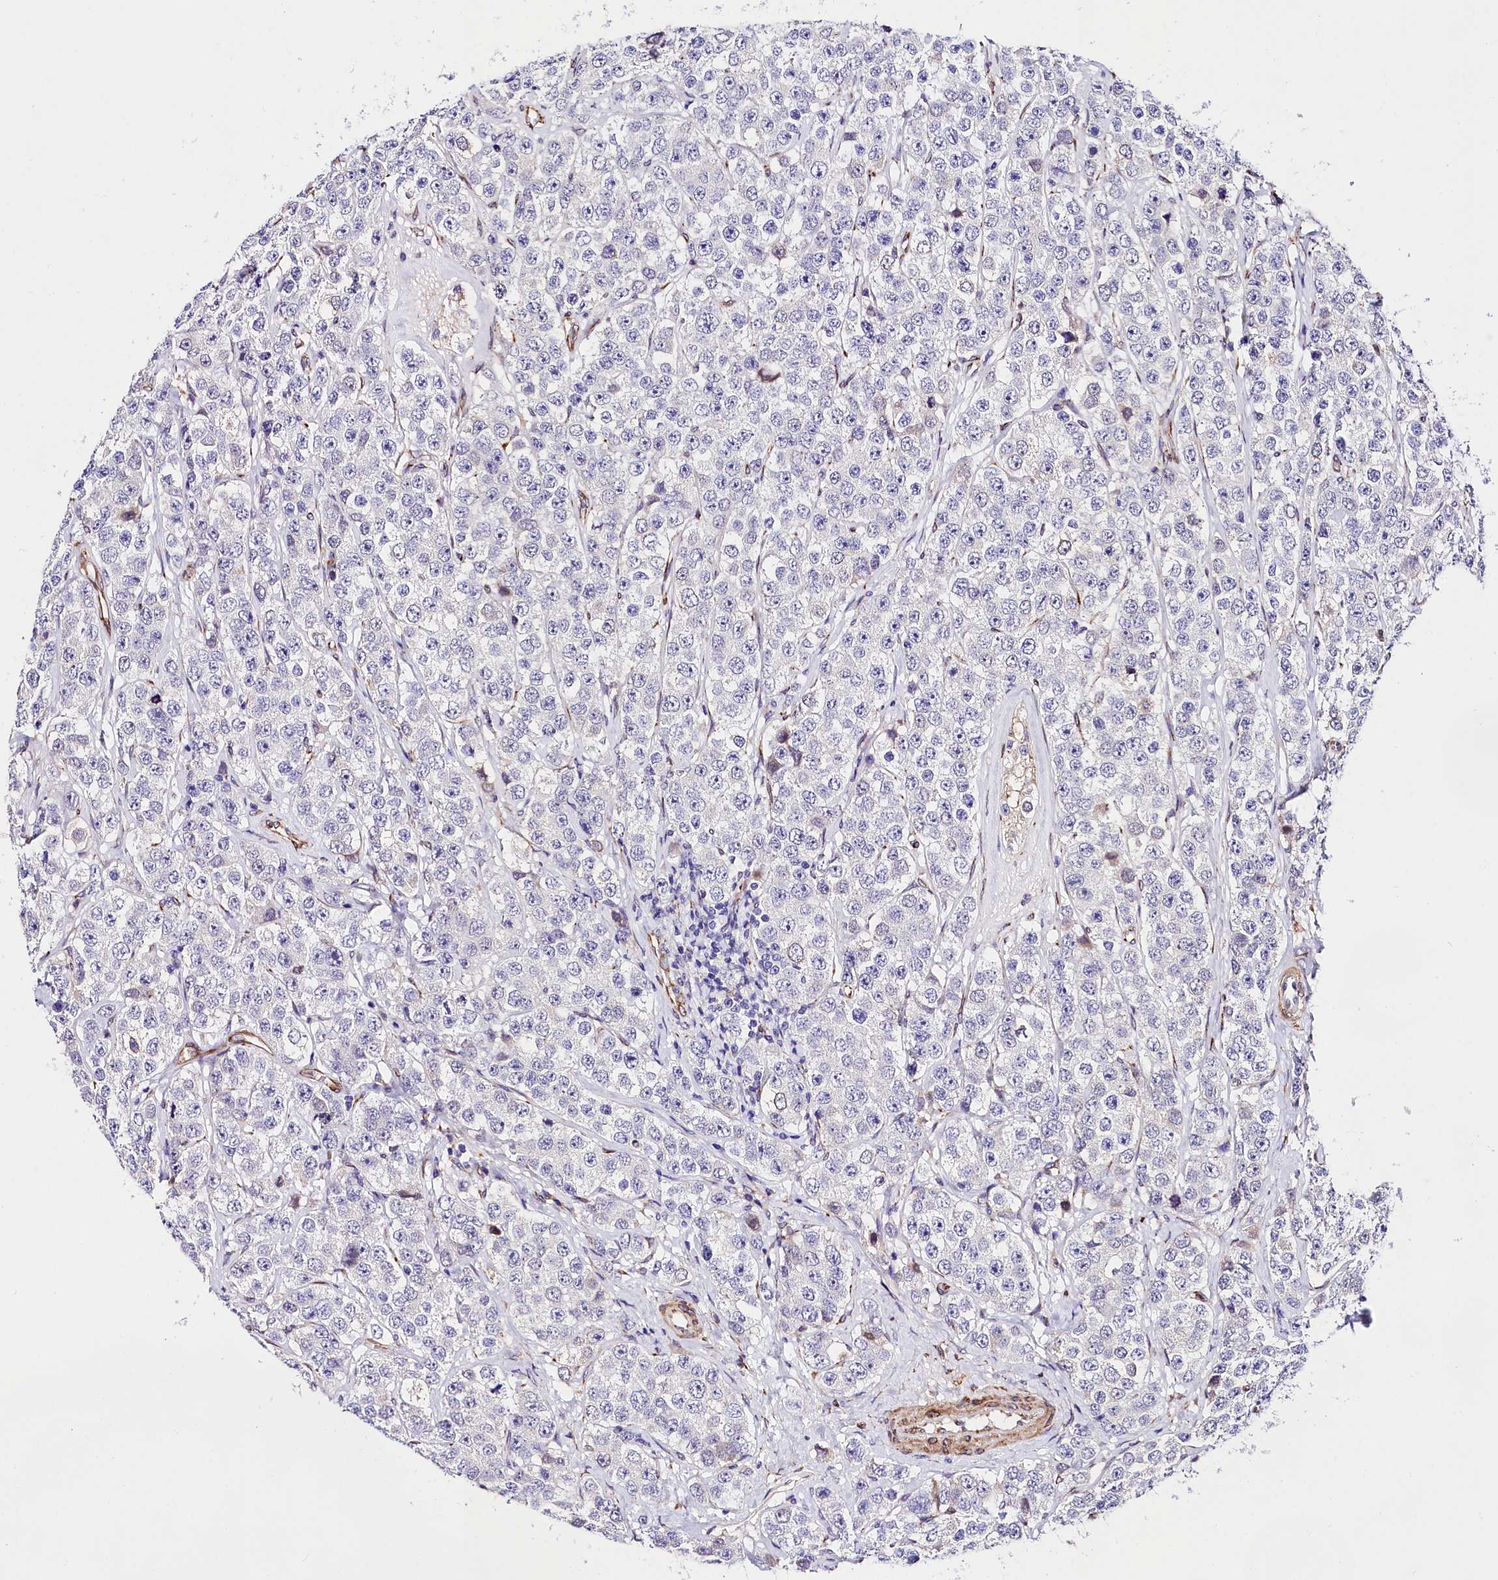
{"staining": {"intensity": "negative", "quantity": "none", "location": "none"}, "tissue": "testis cancer", "cell_type": "Tumor cells", "image_type": "cancer", "snomed": [{"axis": "morphology", "description": "Seminoma, NOS"}, {"axis": "topography", "description": "Testis"}], "caption": "This is a histopathology image of immunohistochemistry (IHC) staining of testis cancer, which shows no staining in tumor cells. The staining was performed using DAB to visualize the protein expression in brown, while the nuclei were stained in blue with hematoxylin (Magnification: 20x).", "gene": "ITGA1", "patient": {"sex": "male", "age": 28}}